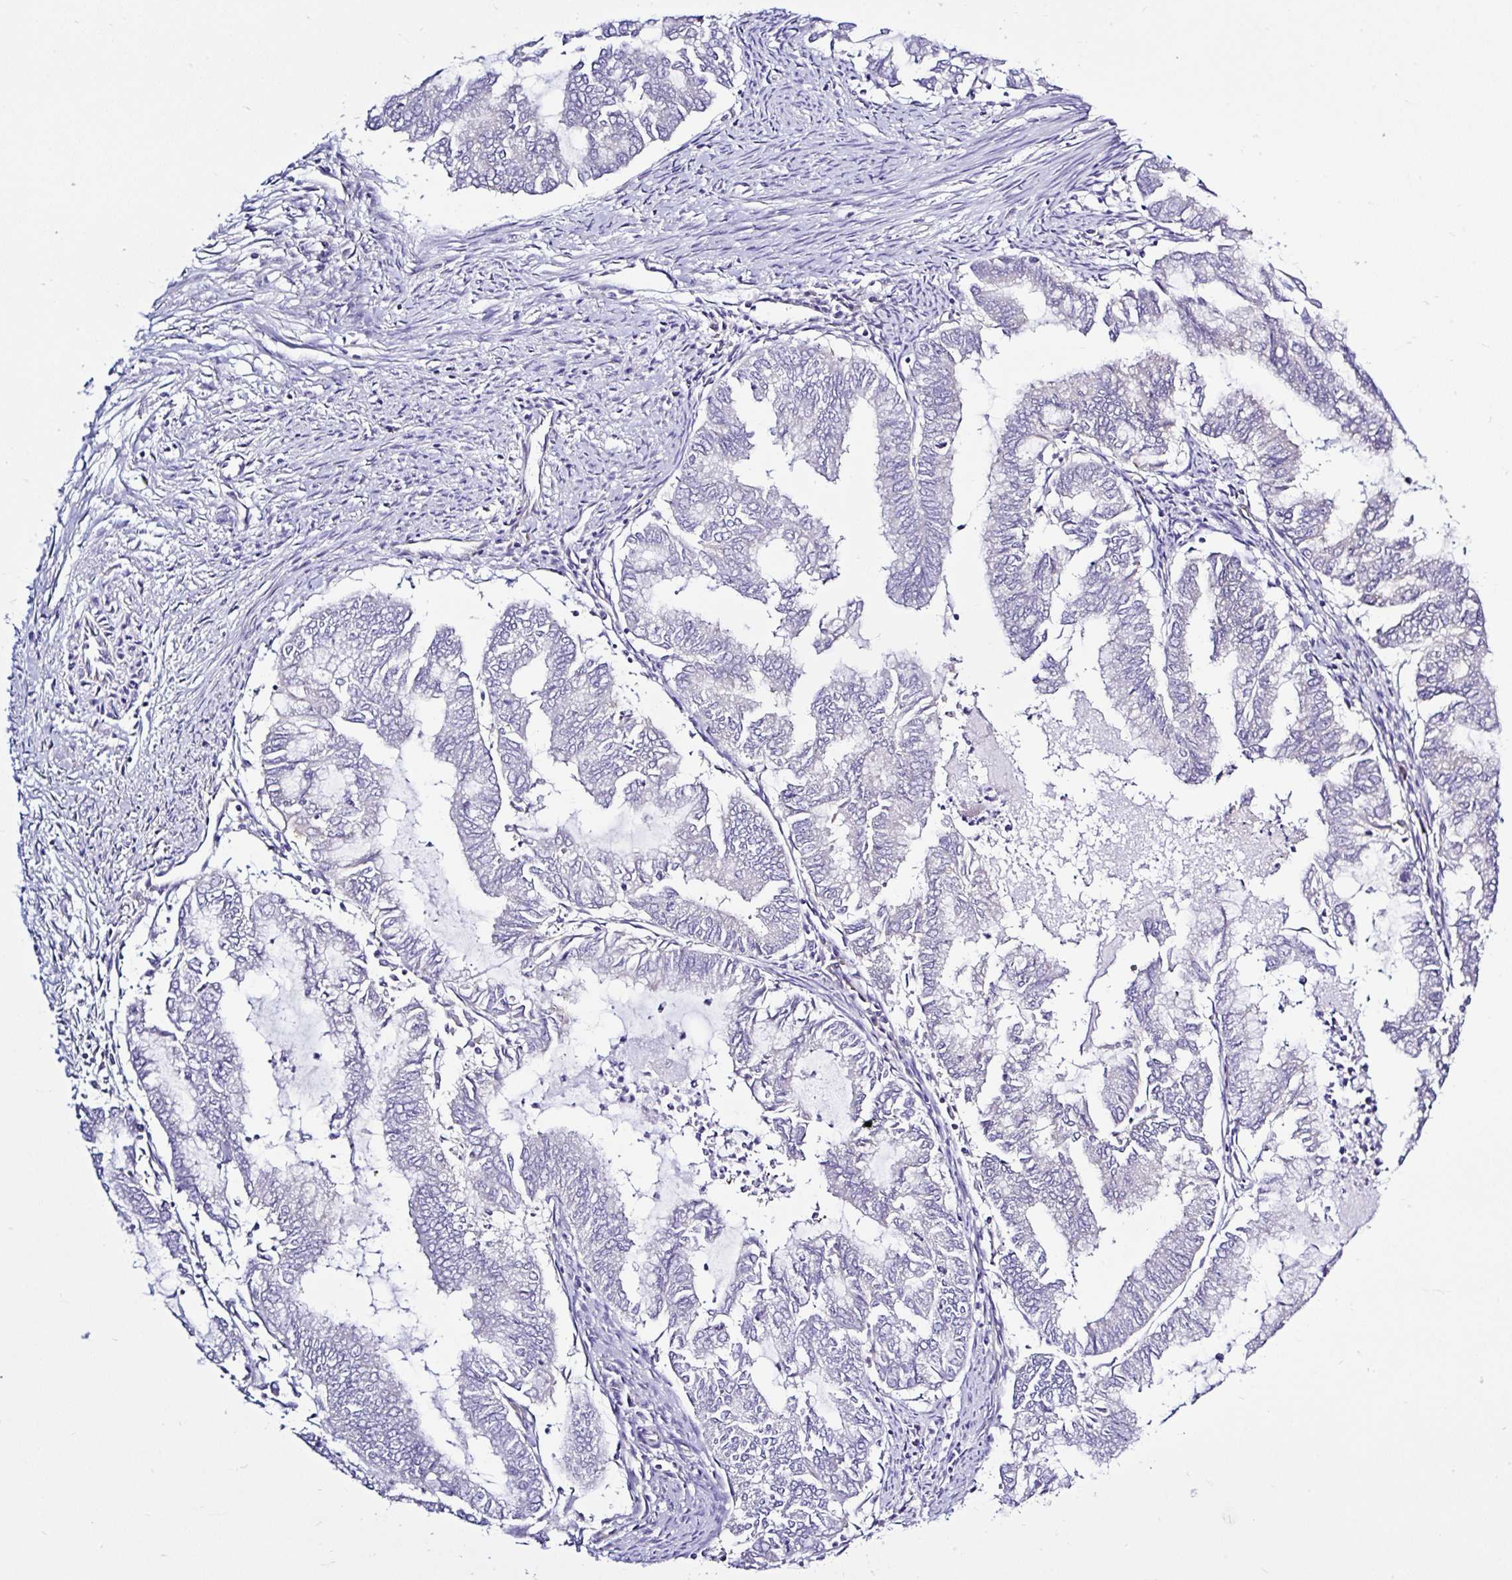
{"staining": {"intensity": "negative", "quantity": "none", "location": "none"}, "tissue": "endometrial cancer", "cell_type": "Tumor cells", "image_type": "cancer", "snomed": [{"axis": "morphology", "description": "Adenocarcinoma, NOS"}, {"axis": "topography", "description": "Endometrium"}], "caption": "IHC image of neoplastic tissue: human adenocarcinoma (endometrial) stained with DAB exhibits no significant protein expression in tumor cells. The staining was performed using DAB (3,3'-diaminobenzidine) to visualize the protein expression in brown, while the nuclei were stained in blue with hematoxylin (Magnification: 20x).", "gene": "LARS1", "patient": {"sex": "female", "age": 79}}